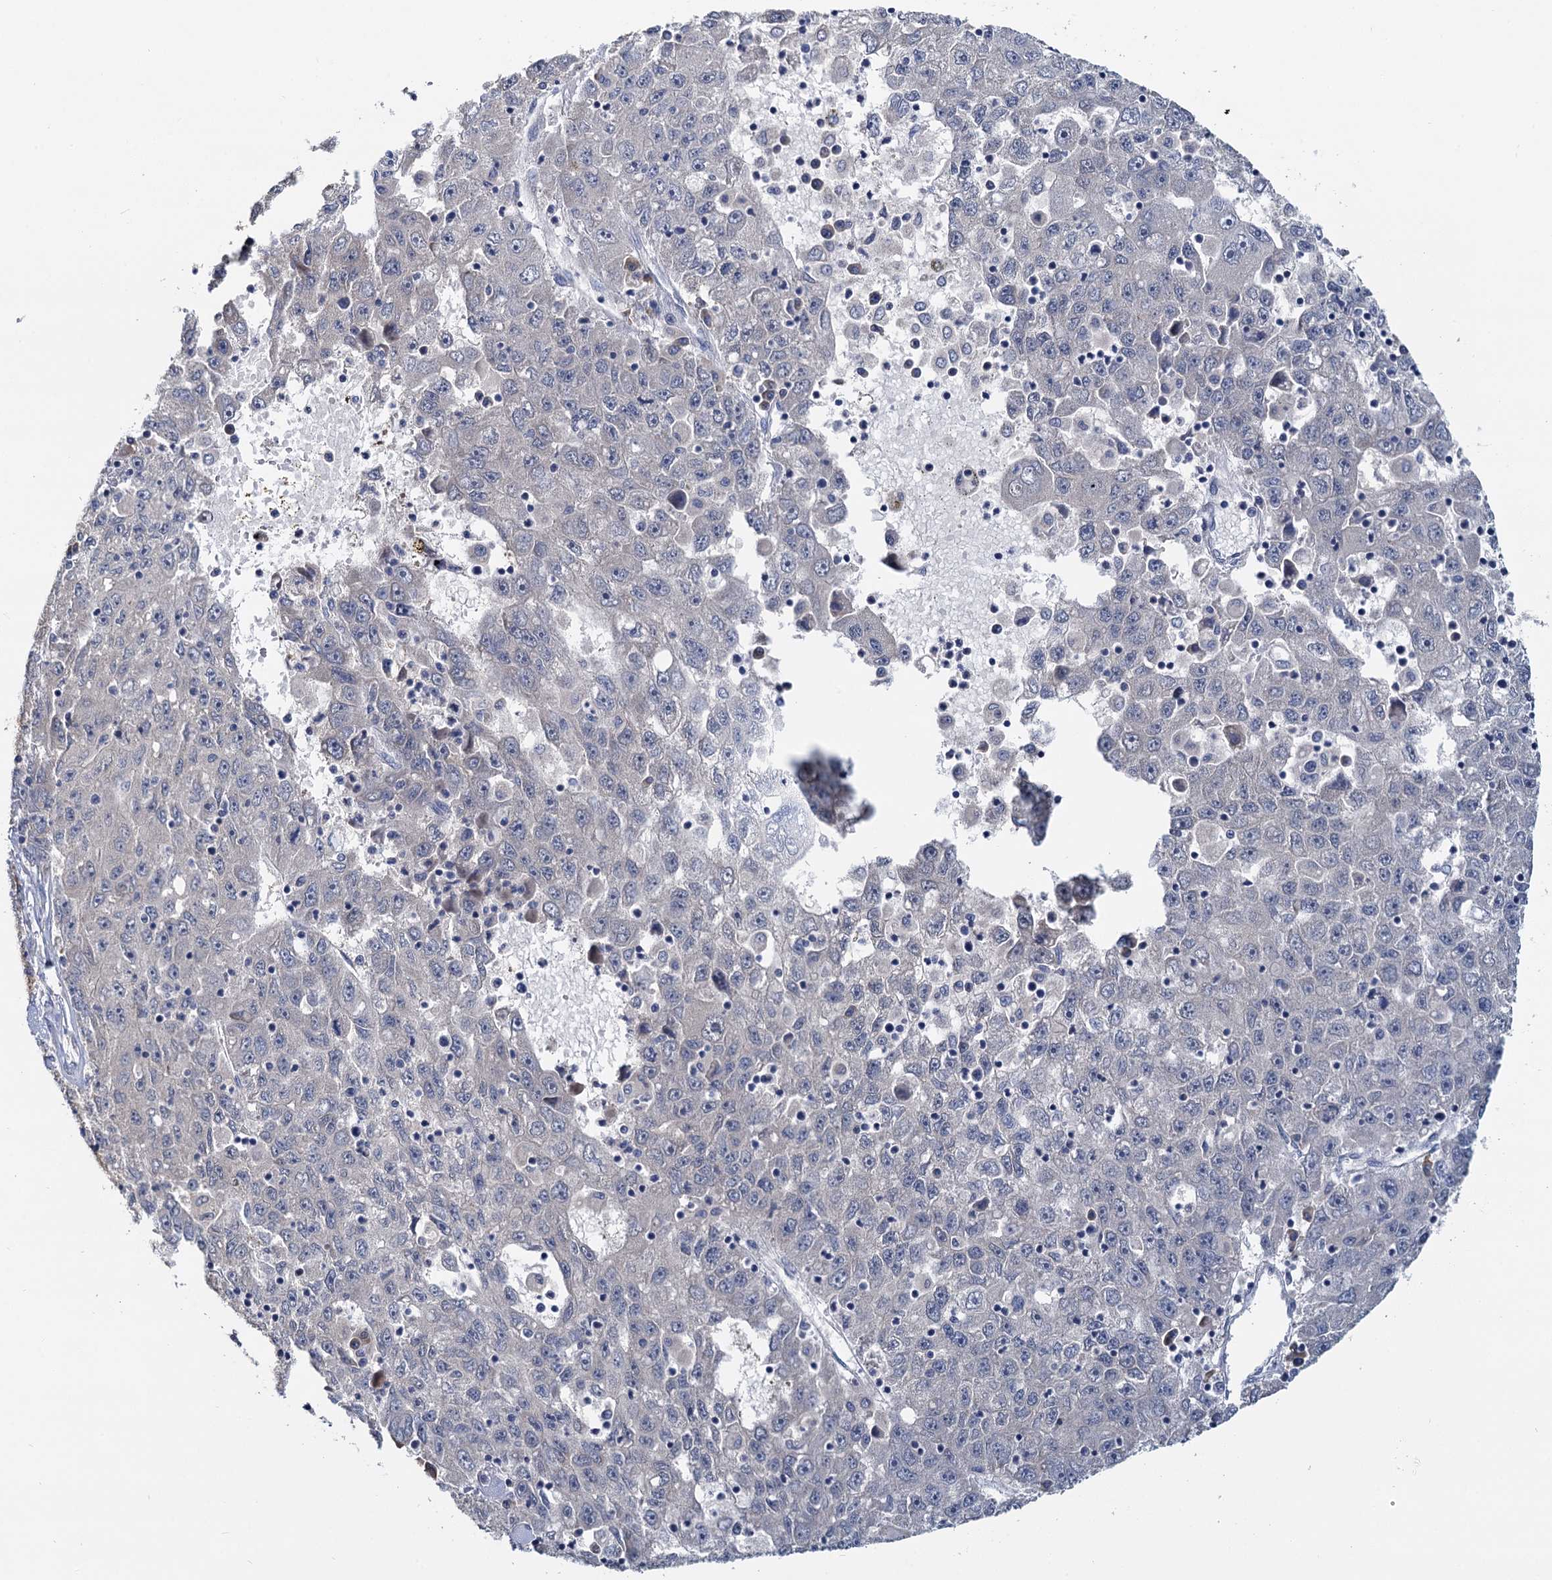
{"staining": {"intensity": "negative", "quantity": "none", "location": "none"}, "tissue": "liver cancer", "cell_type": "Tumor cells", "image_type": "cancer", "snomed": [{"axis": "morphology", "description": "Carcinoma, Hepatocellular, NOS"}, {"axis": "topography", "description": "Liver"}], "caption": "A high-resolution micrograph shows immunohistochemistry staining of hepatocellular carcinoma (liver), which demonstrates no significant staining in tumor cells. (Immunohistochemistry, brightfield microscopy, high magnification).", "gene": "ANKRD42", "patient": {"sex": "male", "age": 49}}